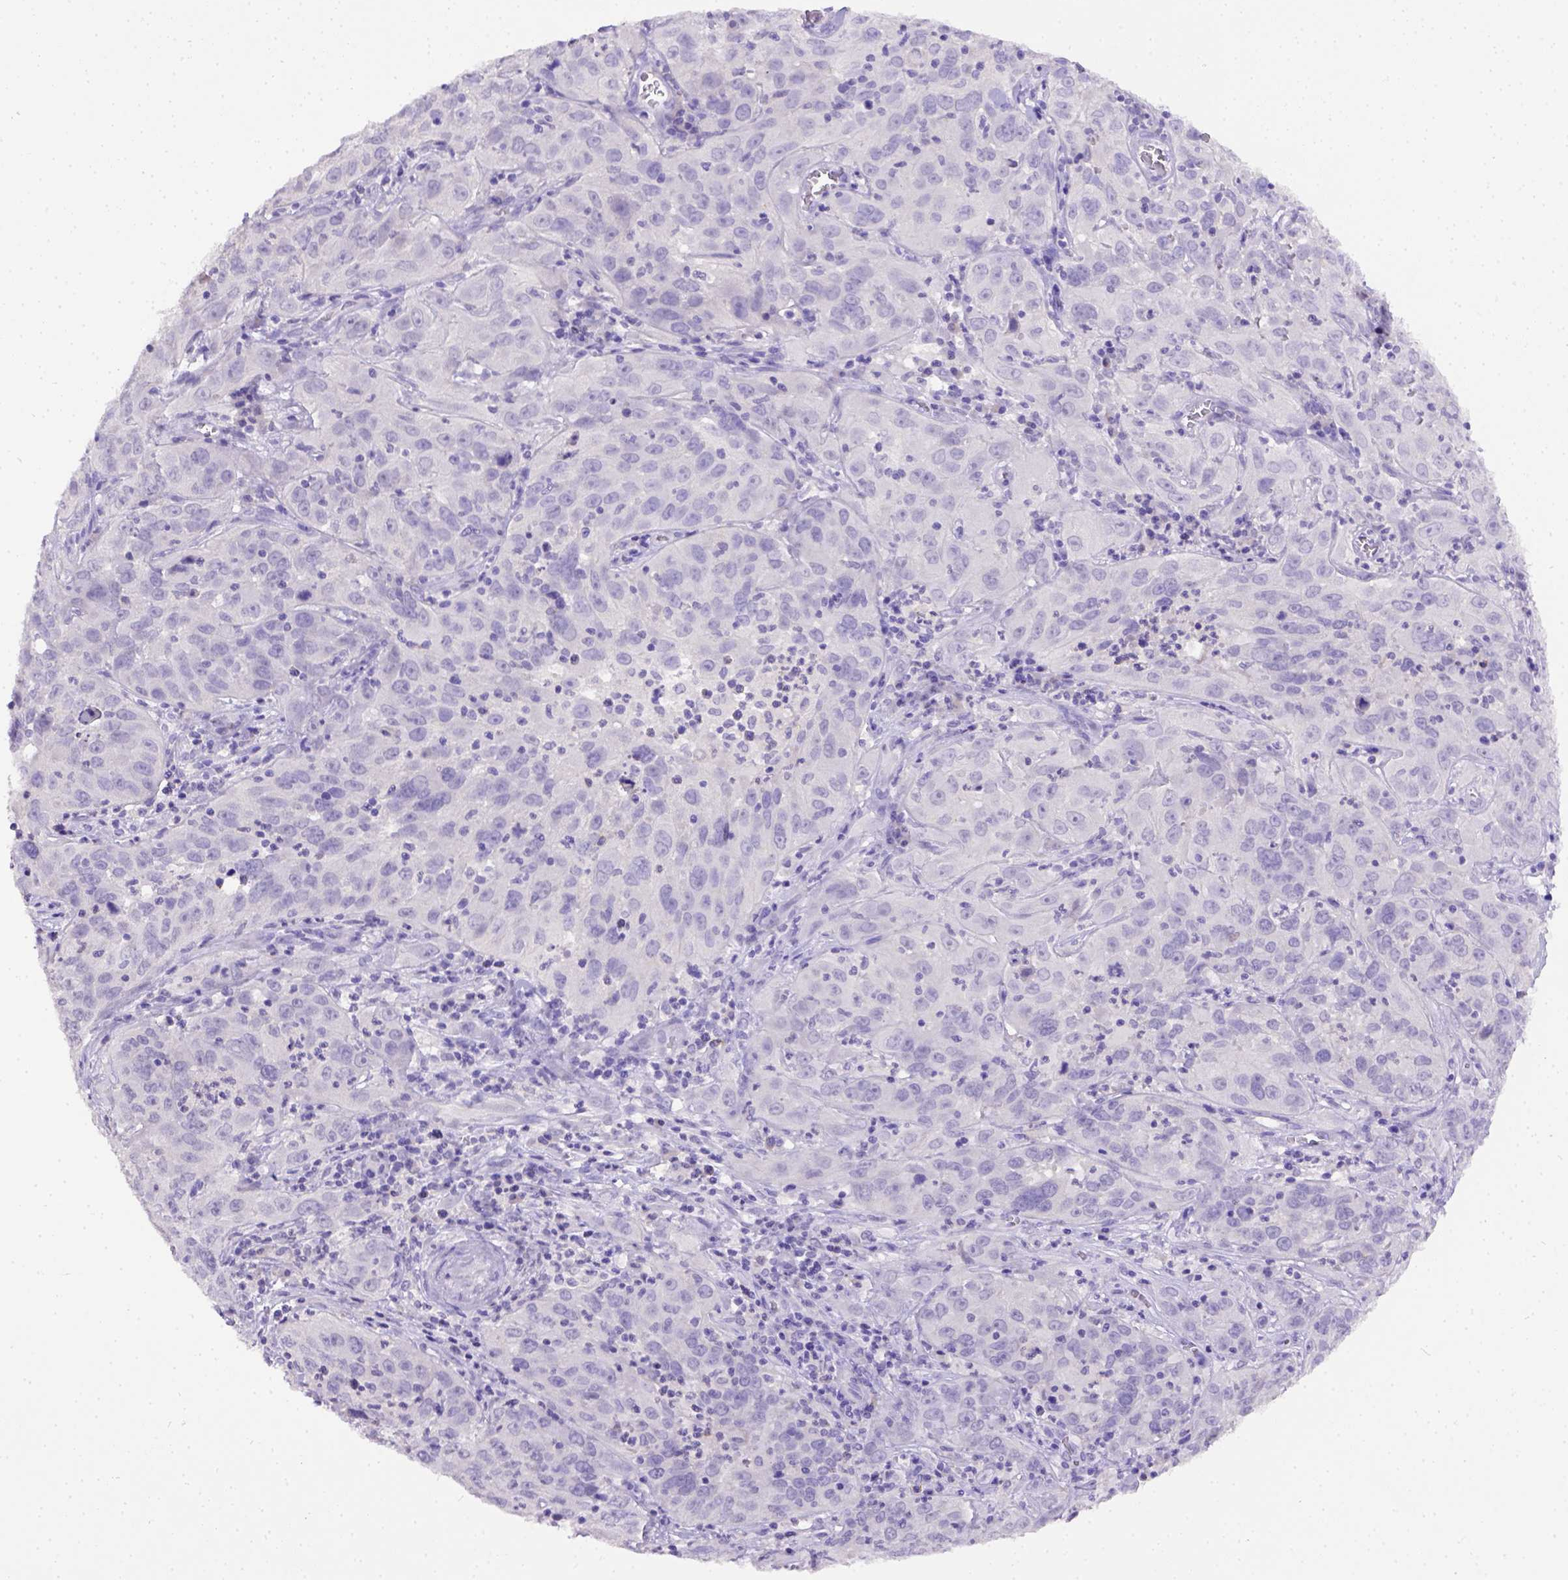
{"staining": {"intensity": "negative", "quantity": "none", "location": "none"}, "tissue": "cervical cancer", "cell_type": "Tumor cells", "image_type": "cancer", "snomed": [{"axis": "morphology", "description": "Squamous cell carcinoma, NOS"}, {"axis": "topography", "description": "Cervix"}], "caption": "A high-resolution micrograph shows immunohistochemistry (IHC) staining of squamous cell carcinoma (cervical), which displays no significant staining in tumor cells.", "gene": "B3GAT1", "patient": {"sex": "female", "age": 32}}